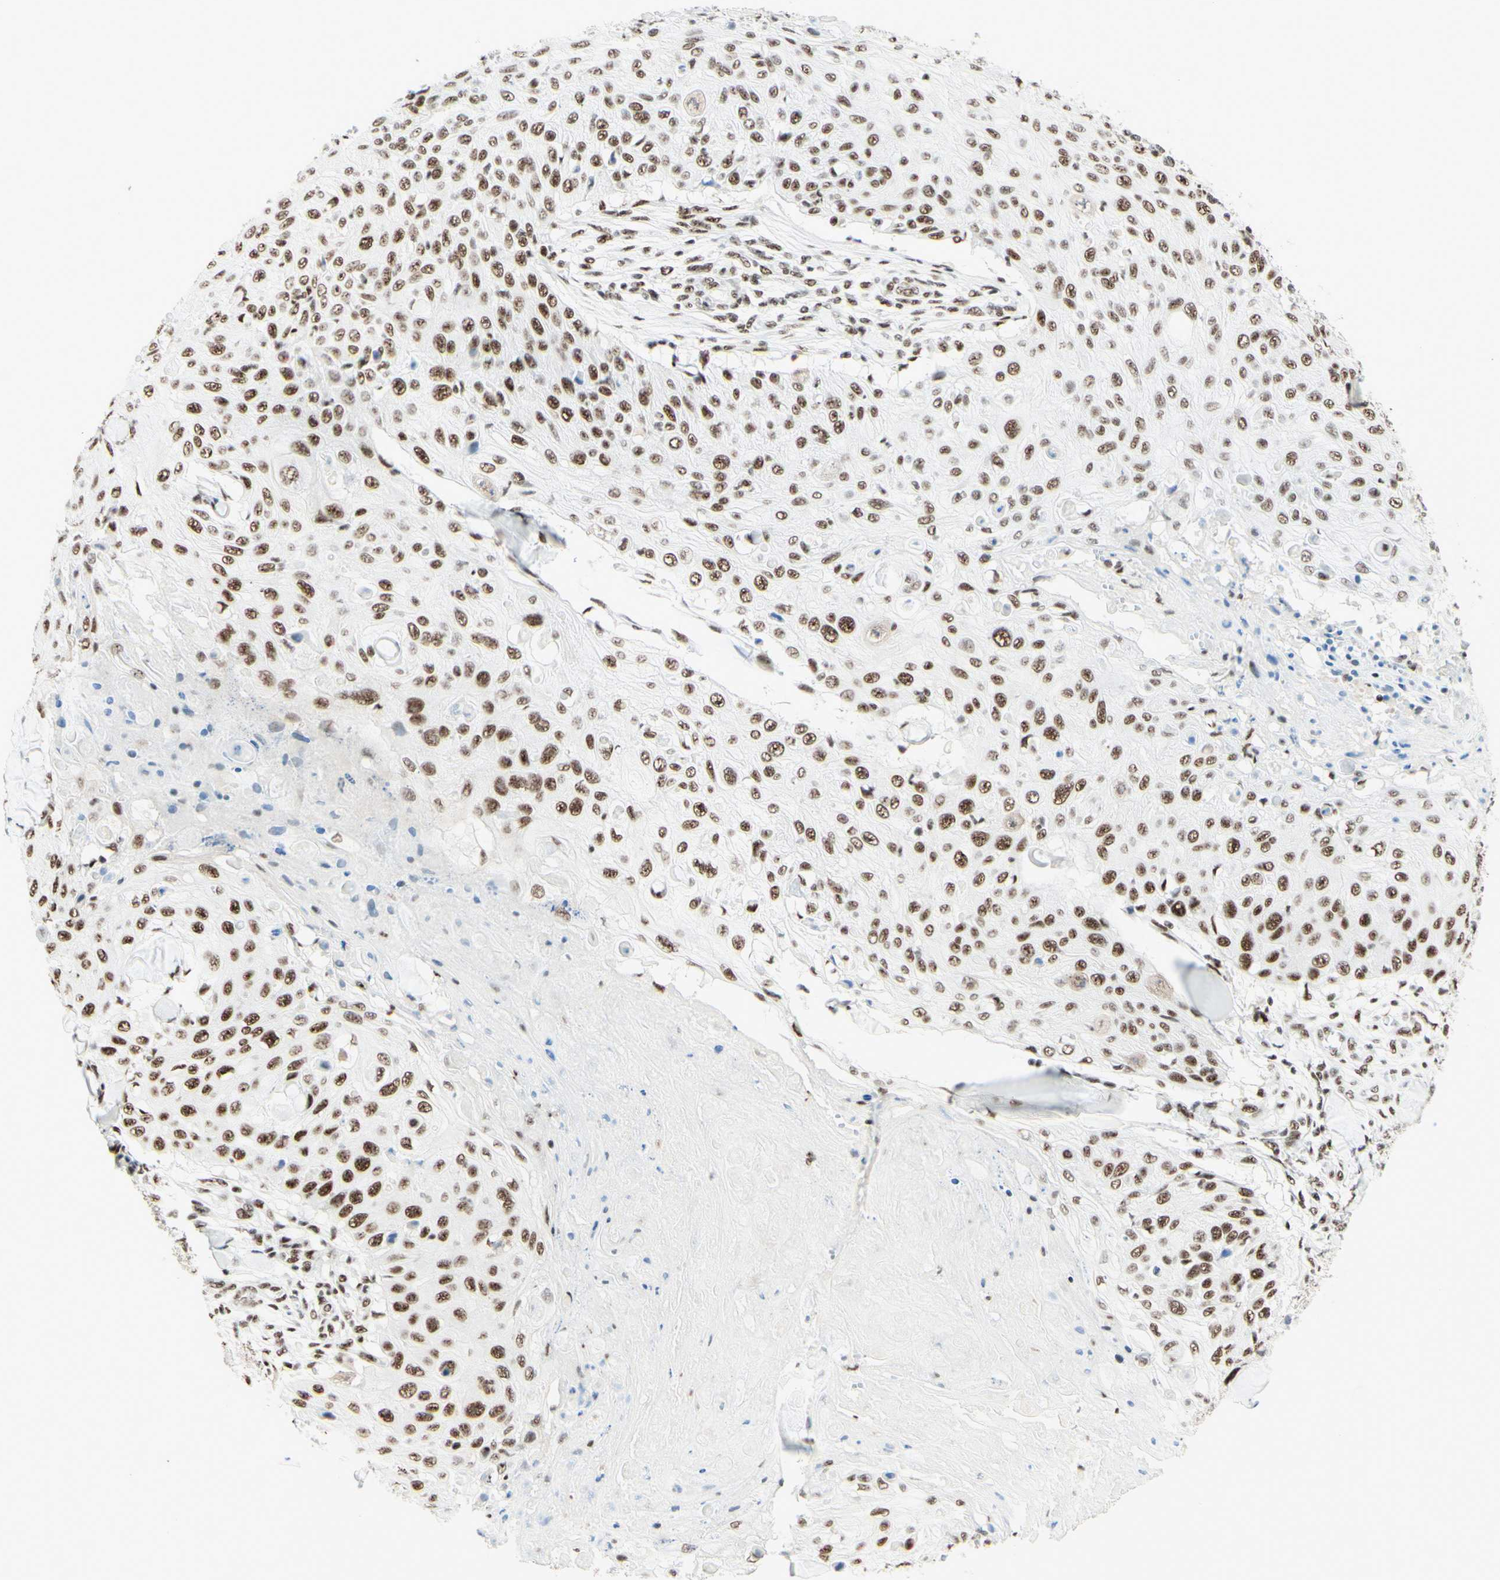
{"staining": {"intensity": "moderate", "quantity": ">75%", "location": "cytoplasmic/membranous,nuclear"}, "tissue": "skin cancer", "cell_type": "Tumor cells", "image_type": "cancer", "snomed": [{"axis": "morphology", "description": "Squamous cell carcinoma, NOS"}, {"axis": "topography", "description": "Skin"}], "caption": "This is an image of immunohistochemistry (IHC) staining of squamous cell carcinoma (skin), which shows moderate positivity in the cytoplasmic/membranous and nuclear of tumor cells.", "gene": "WTAP", "patient": {"sex": "male", "age": 86}}